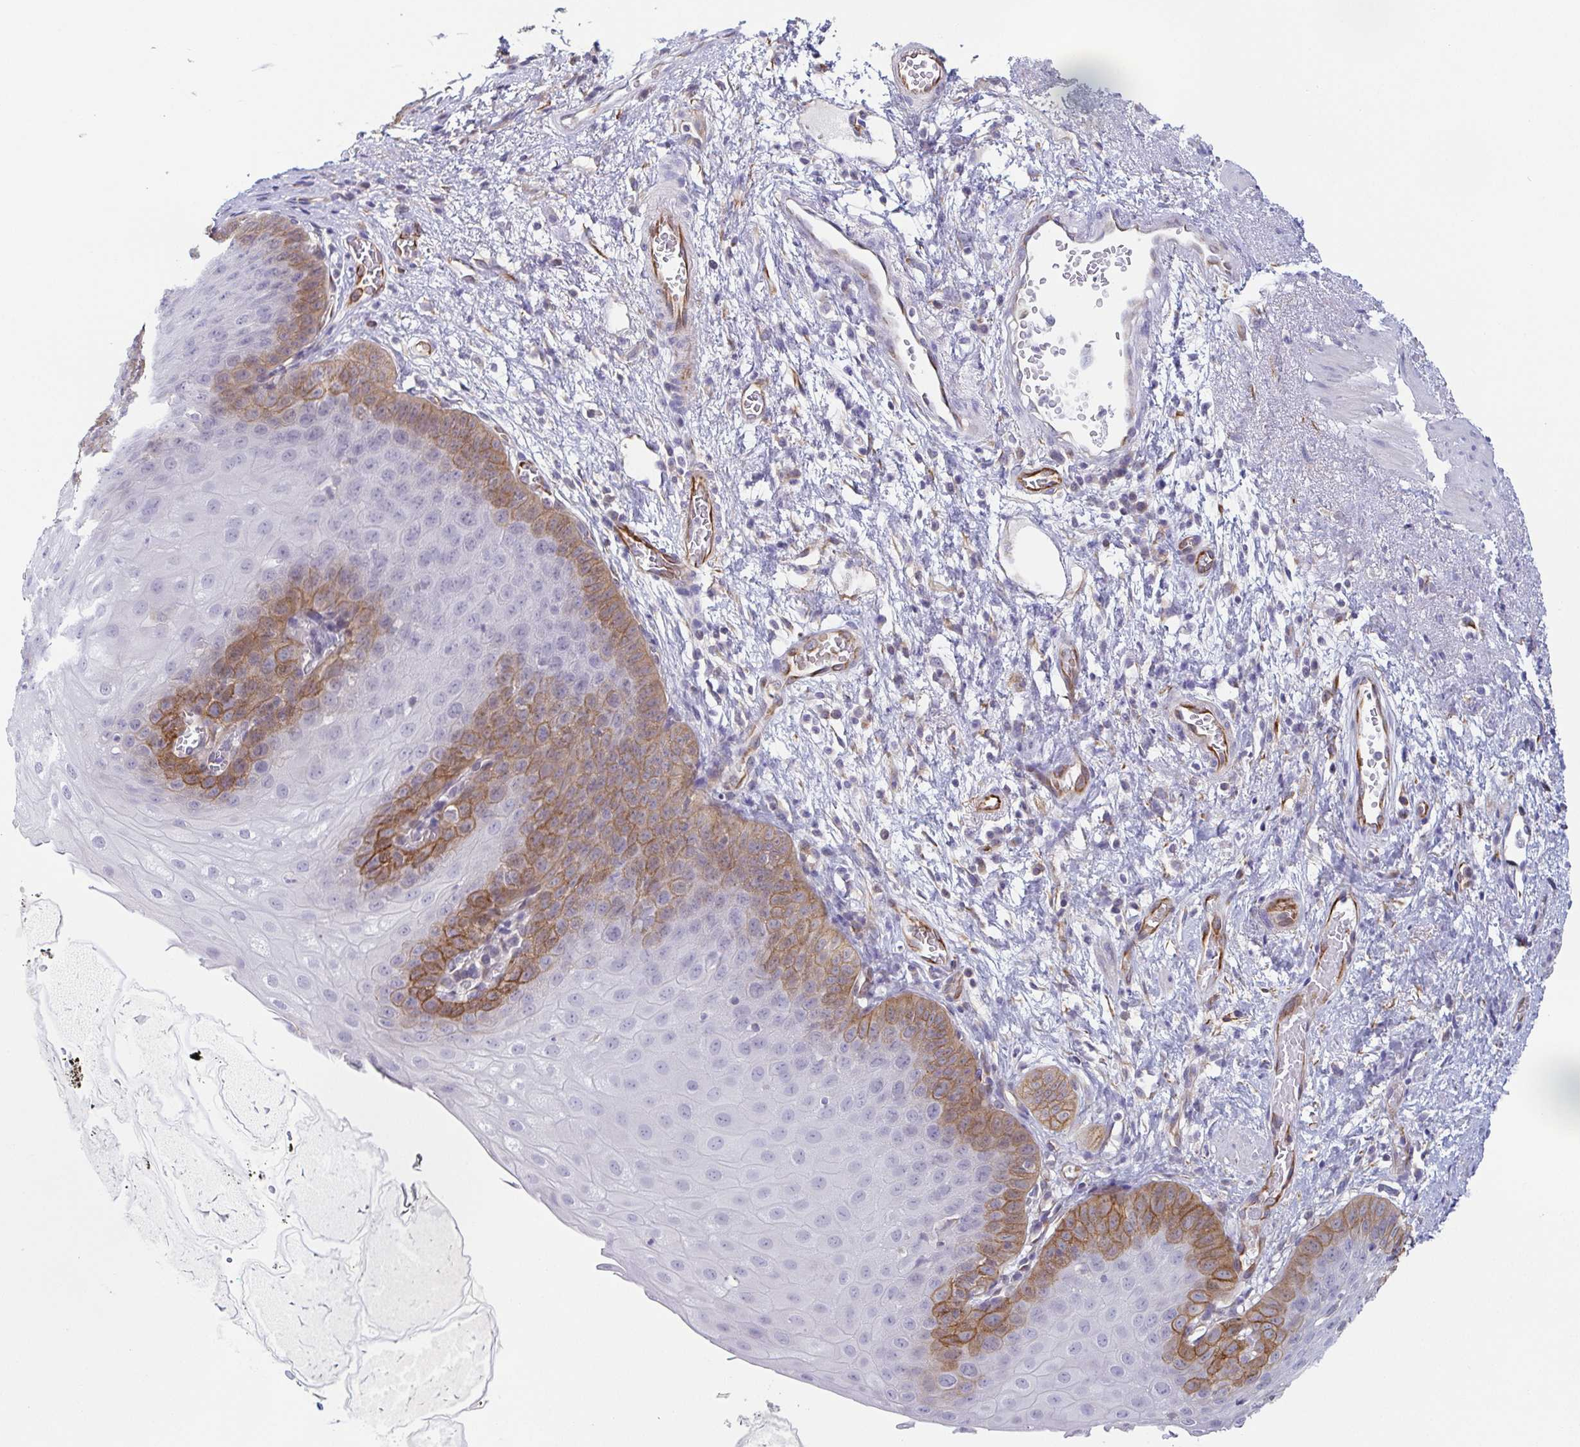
{"staining": {"intensity": "moderate", "quantity": "<25%", "location": "cytoplasmic/membranous"}, "tissue": "esophagus", "cell_type": "Squamous epithelial cells", "image_type": "normal", "snomed": [{"axis": "morphology", "description": "Normal tissue, NOS"}, {"axis": "topography", "description": "Esophagus"}], "caption": "The photomicrograph reveals immunohistochemical staining of normal esophagus. There is moderate cytoplasmic/membranous expression is present in about <25% of squamous epithelial cells. The staining is performed using DAB brown chromogen to label protein expression. The nuclei are counter-stained blue using hematoxylin.", "gene": "COL17A1", "patient": {"sex": "male", "age": 71}}